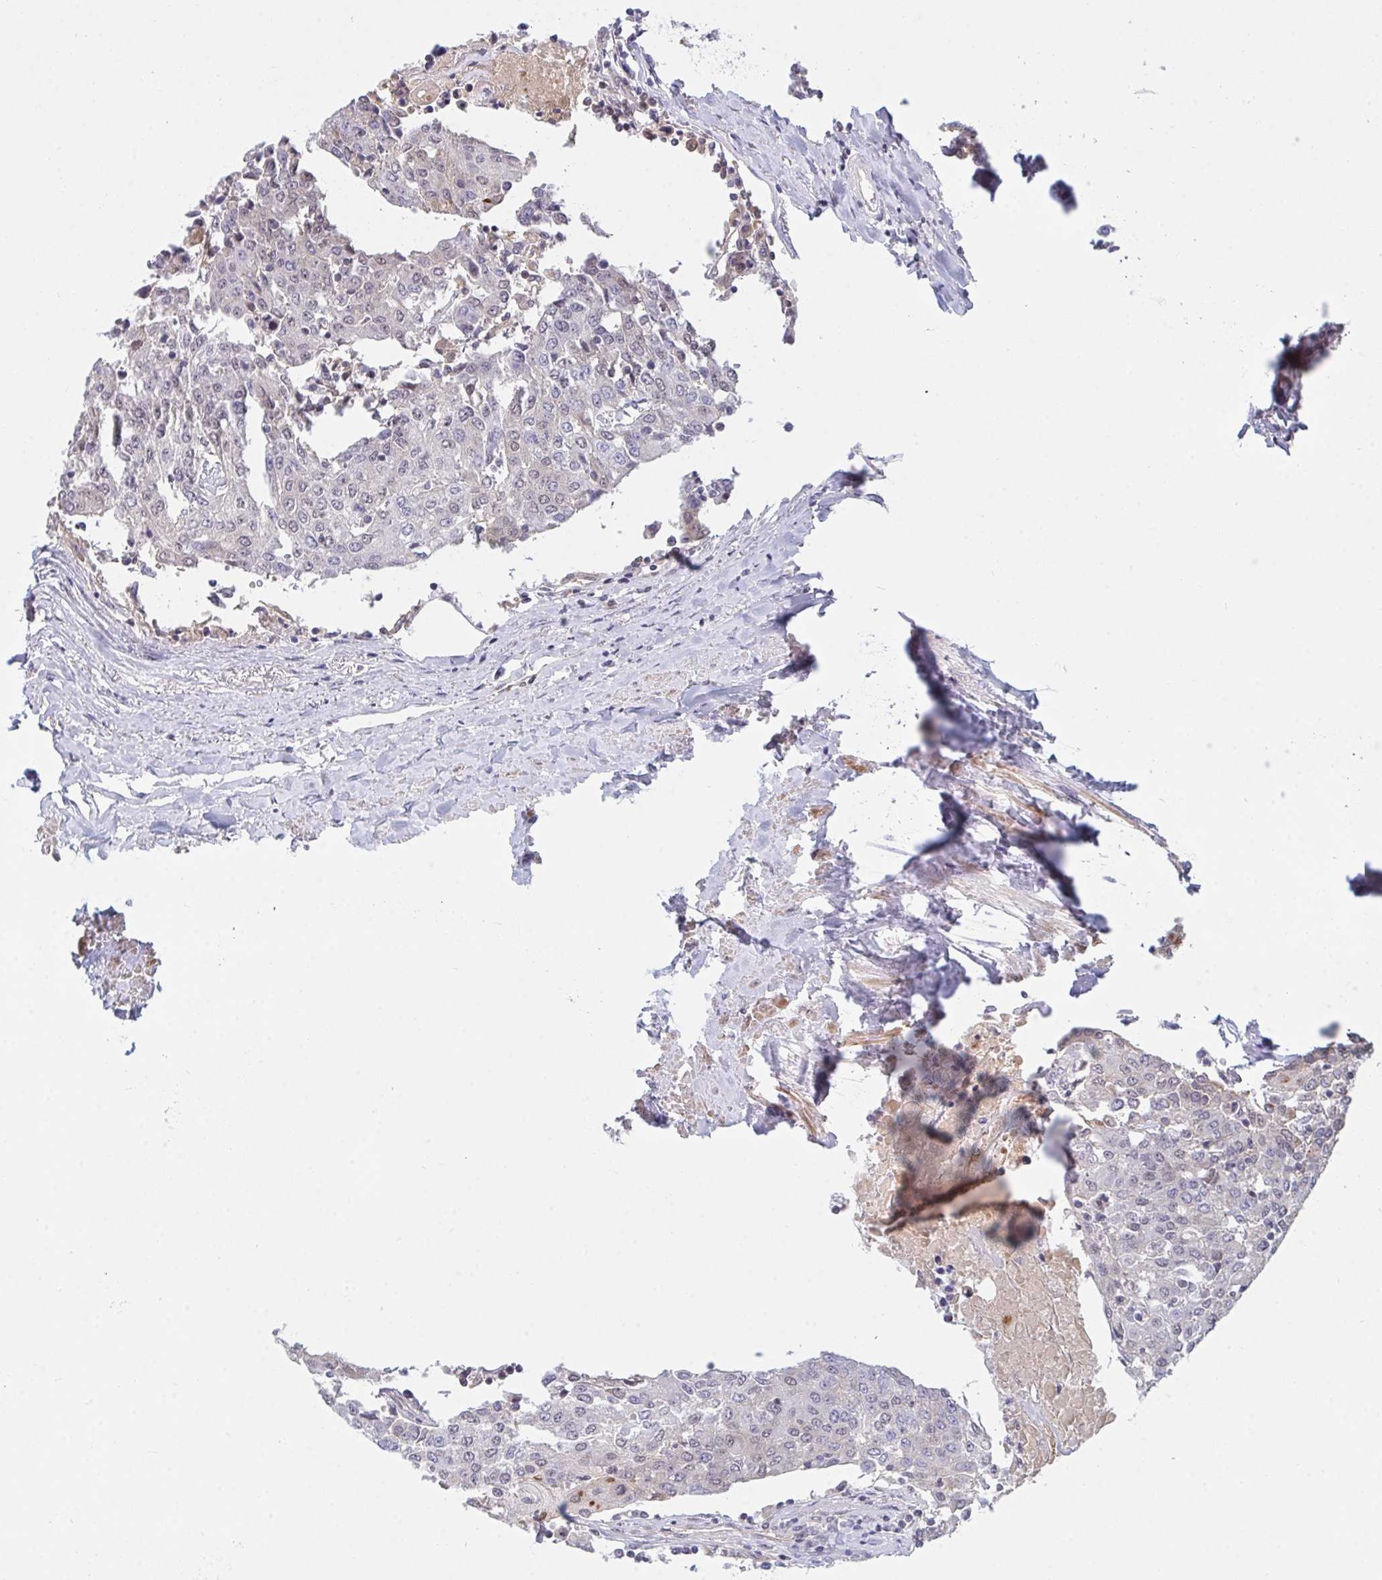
{"staining": {"intensity": "weak", "quantity": "<25%", "location": "nuclear"}, "tissue": "urothelial cancer", "cell_type": "Tumor cells", "image_type": "cancer", "snomed": [{"axis": "morphology", "description": "Urothelial carcinoma, High grade"}, {"axis": "topography", "description": "Urinary bladder"}], "caption": "The photomicrograph exhibits no staining of tumor cells in urothelial carcinoma (high-grade).", "gene": "DSCAML1", "patient": {"sex": "female", "age": 85}}